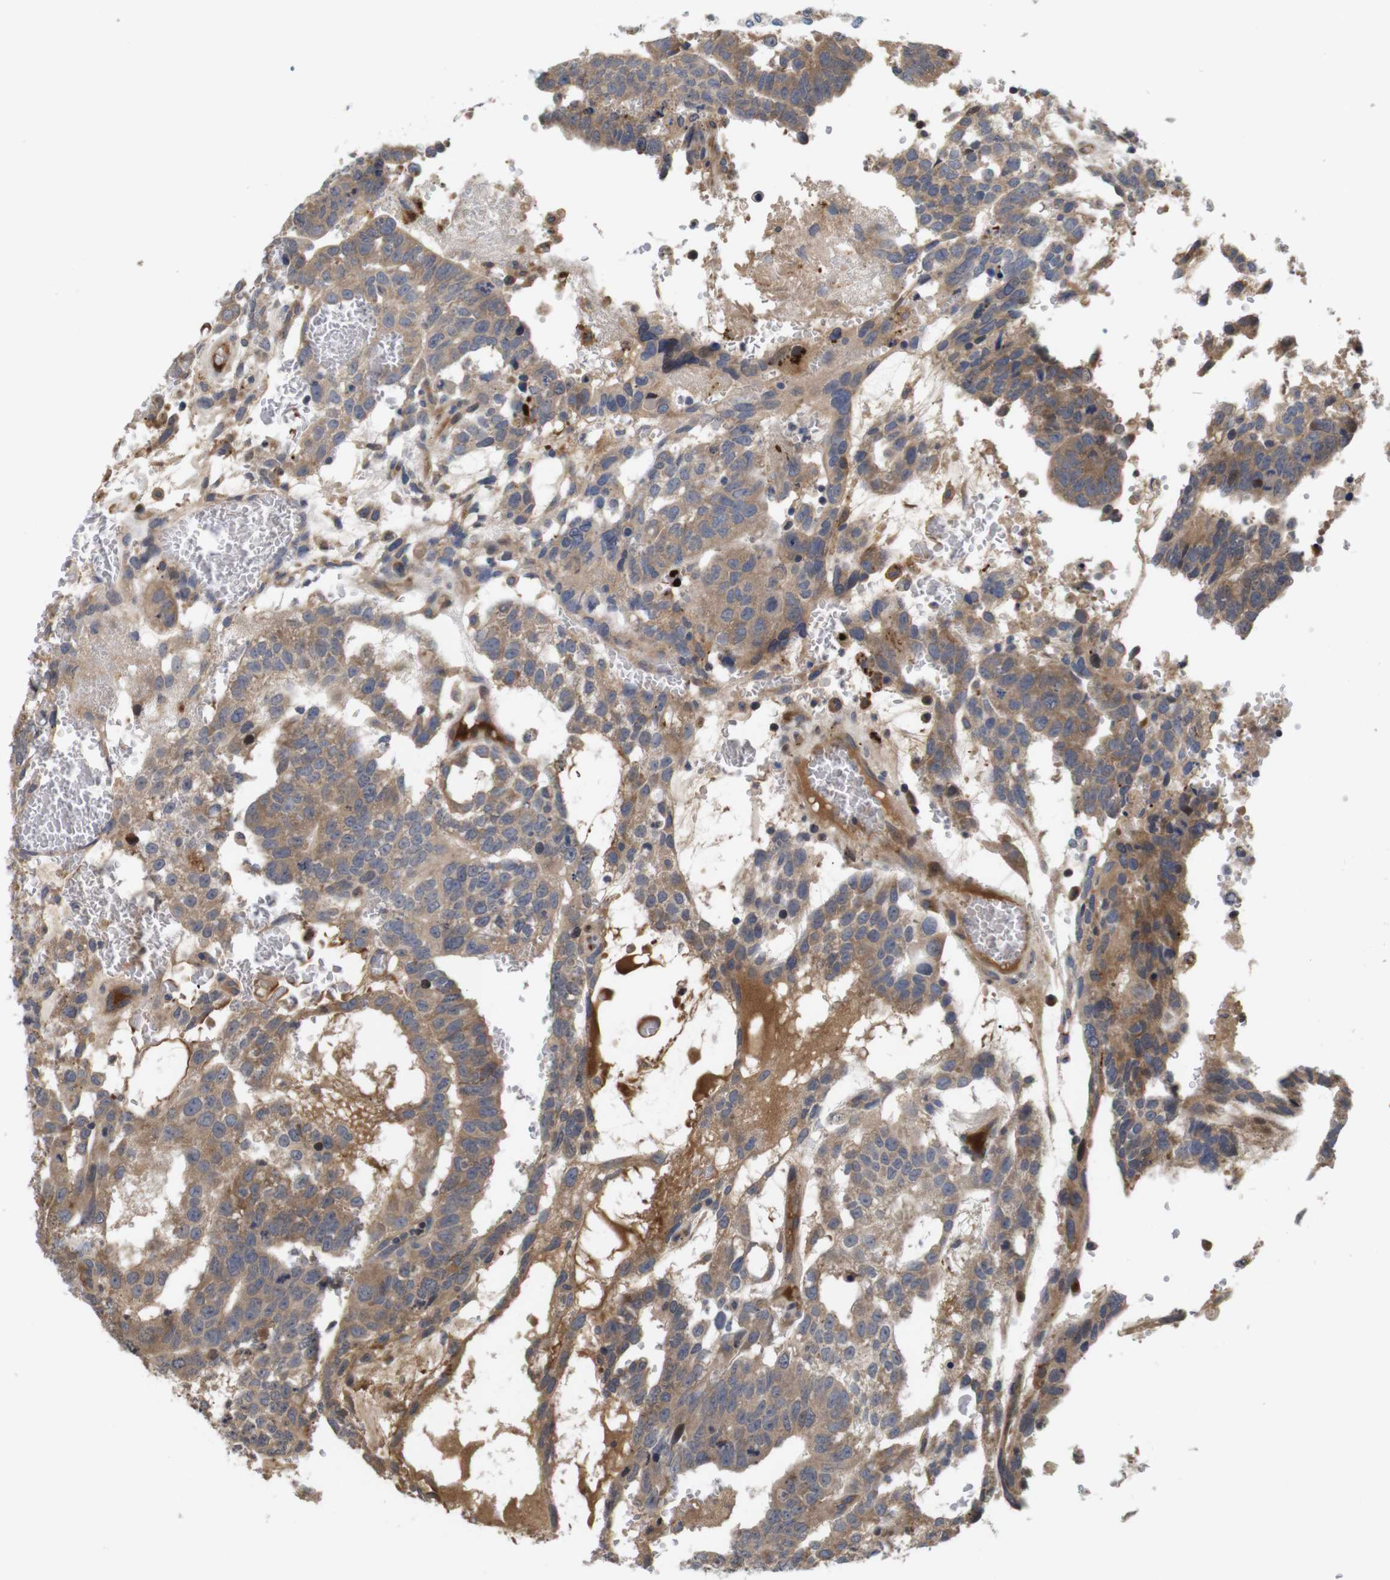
{"staining": {"intensity": "moderate", "quantity": ">75%", "location": "cytoplasmic/membranous"}, "tissue": "testis cancer", "cell_type": "Tumor cells", "image_type": "cancer", "snomed": [{"axis": "morphology", "description": "Seminoma, NOS"}, {"axis": "morphology", "description": "Carcinoma, Embryonal, NOS"}, {"axis": "topography", "description": "Testis"}], "caption": "The photomicrograph exhibits a brown stain indicating the presence of a protein in the cytoplasmic/membranous of tumor cells in testis cancer.", "gene": "SPRY3", "patient": {"sex": "male", "age": 52}}